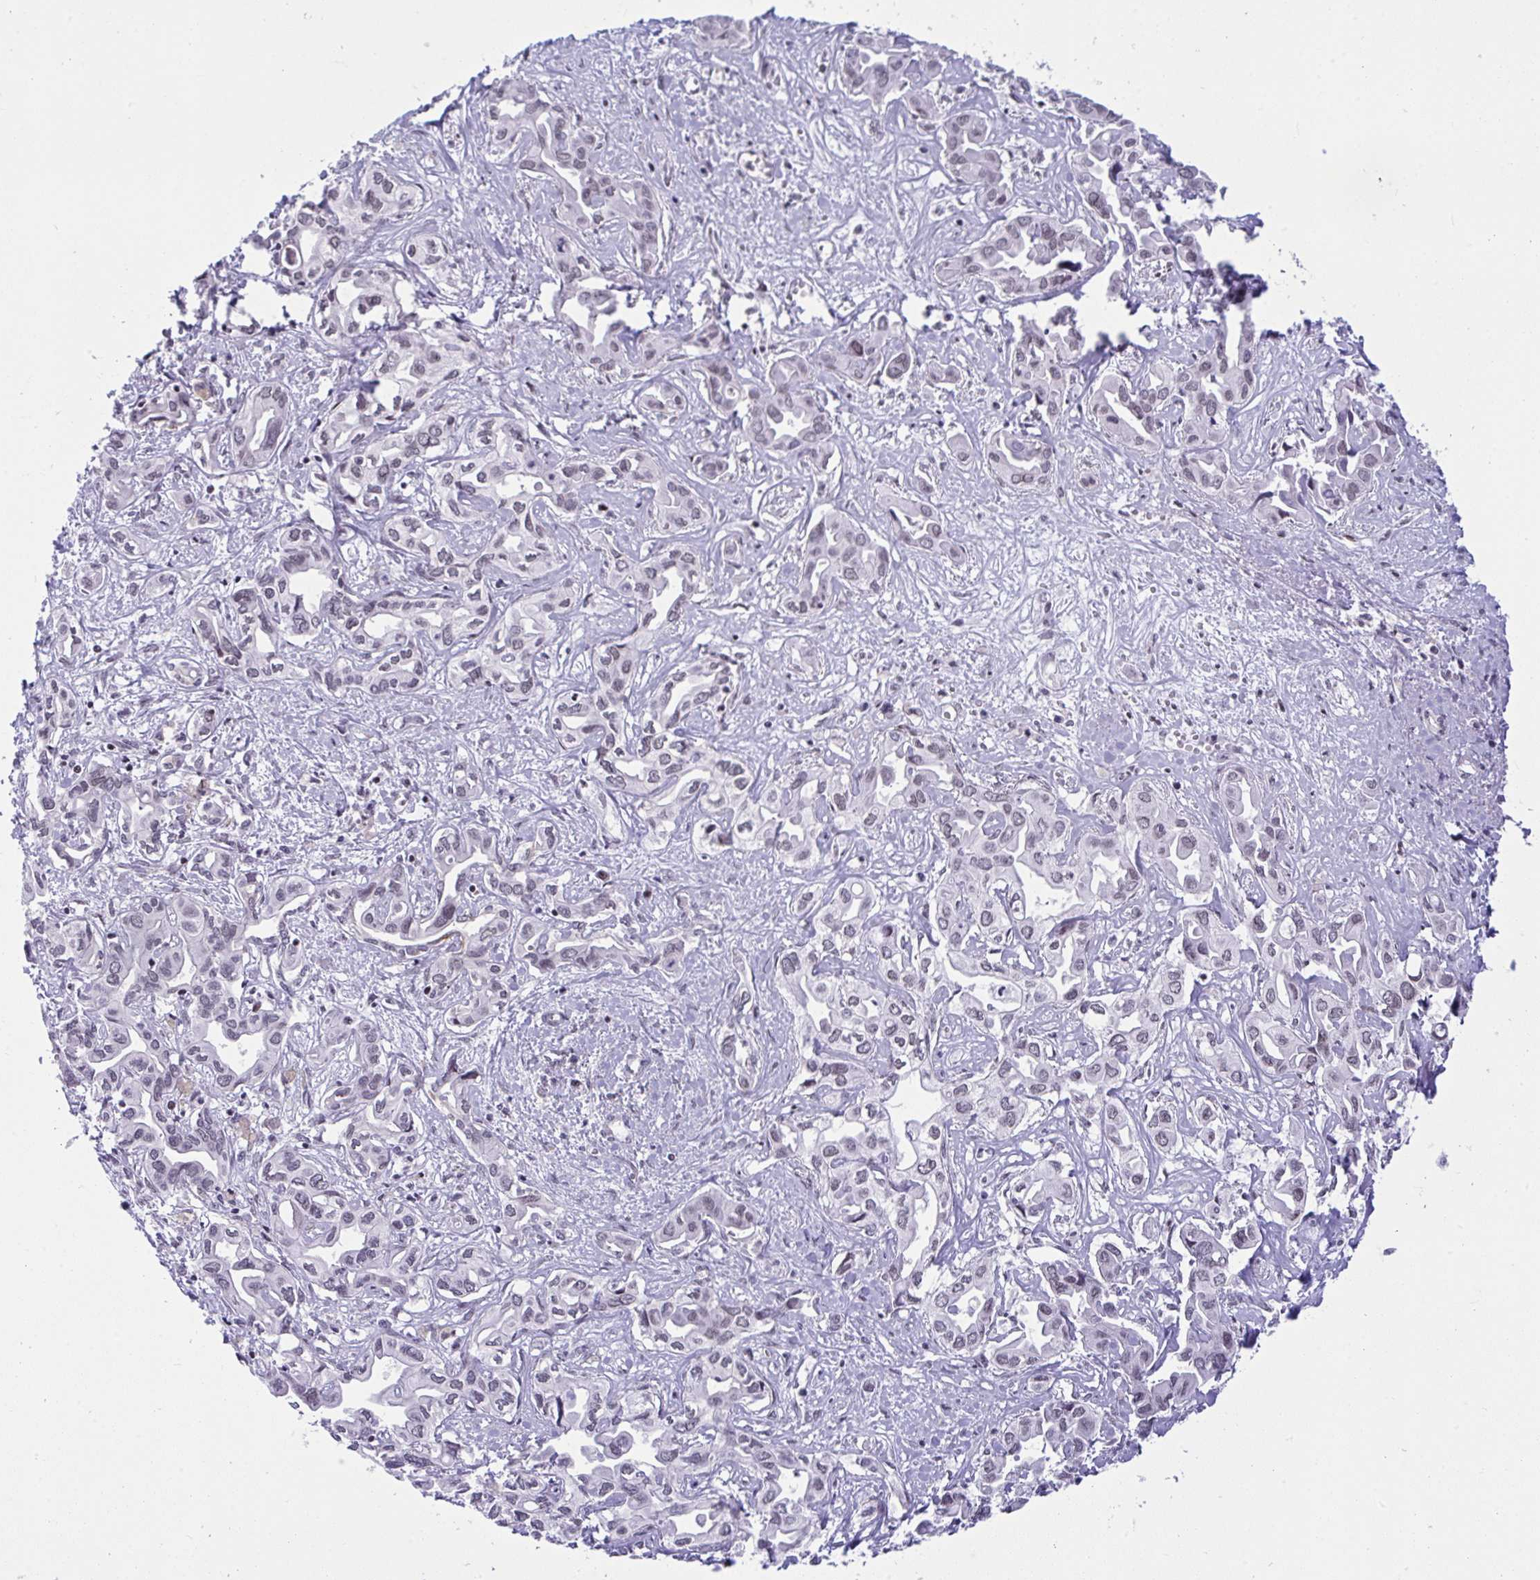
{"staining": {"intensity": "weak", "quantity": "<25%", "location": "nuclear"}, "tissue": "liver cancer", "cell_type": "Tumor cells", "image_type": "cancer", "snomed": [{"axis": "morphology", "description": "Cholangiocarcinoma"}, {"axis": "topography", "description": "Liver"}], "caption": "This image is of liver cancer (cholangiocarcinoma) stained with immunohistochemistry to label a protein in brown with the nuclei are counter-stained blue. There is no expression in tumor cells.", "gene": "ZFHX3", "patient": {"sex": "female", "age": 64}}